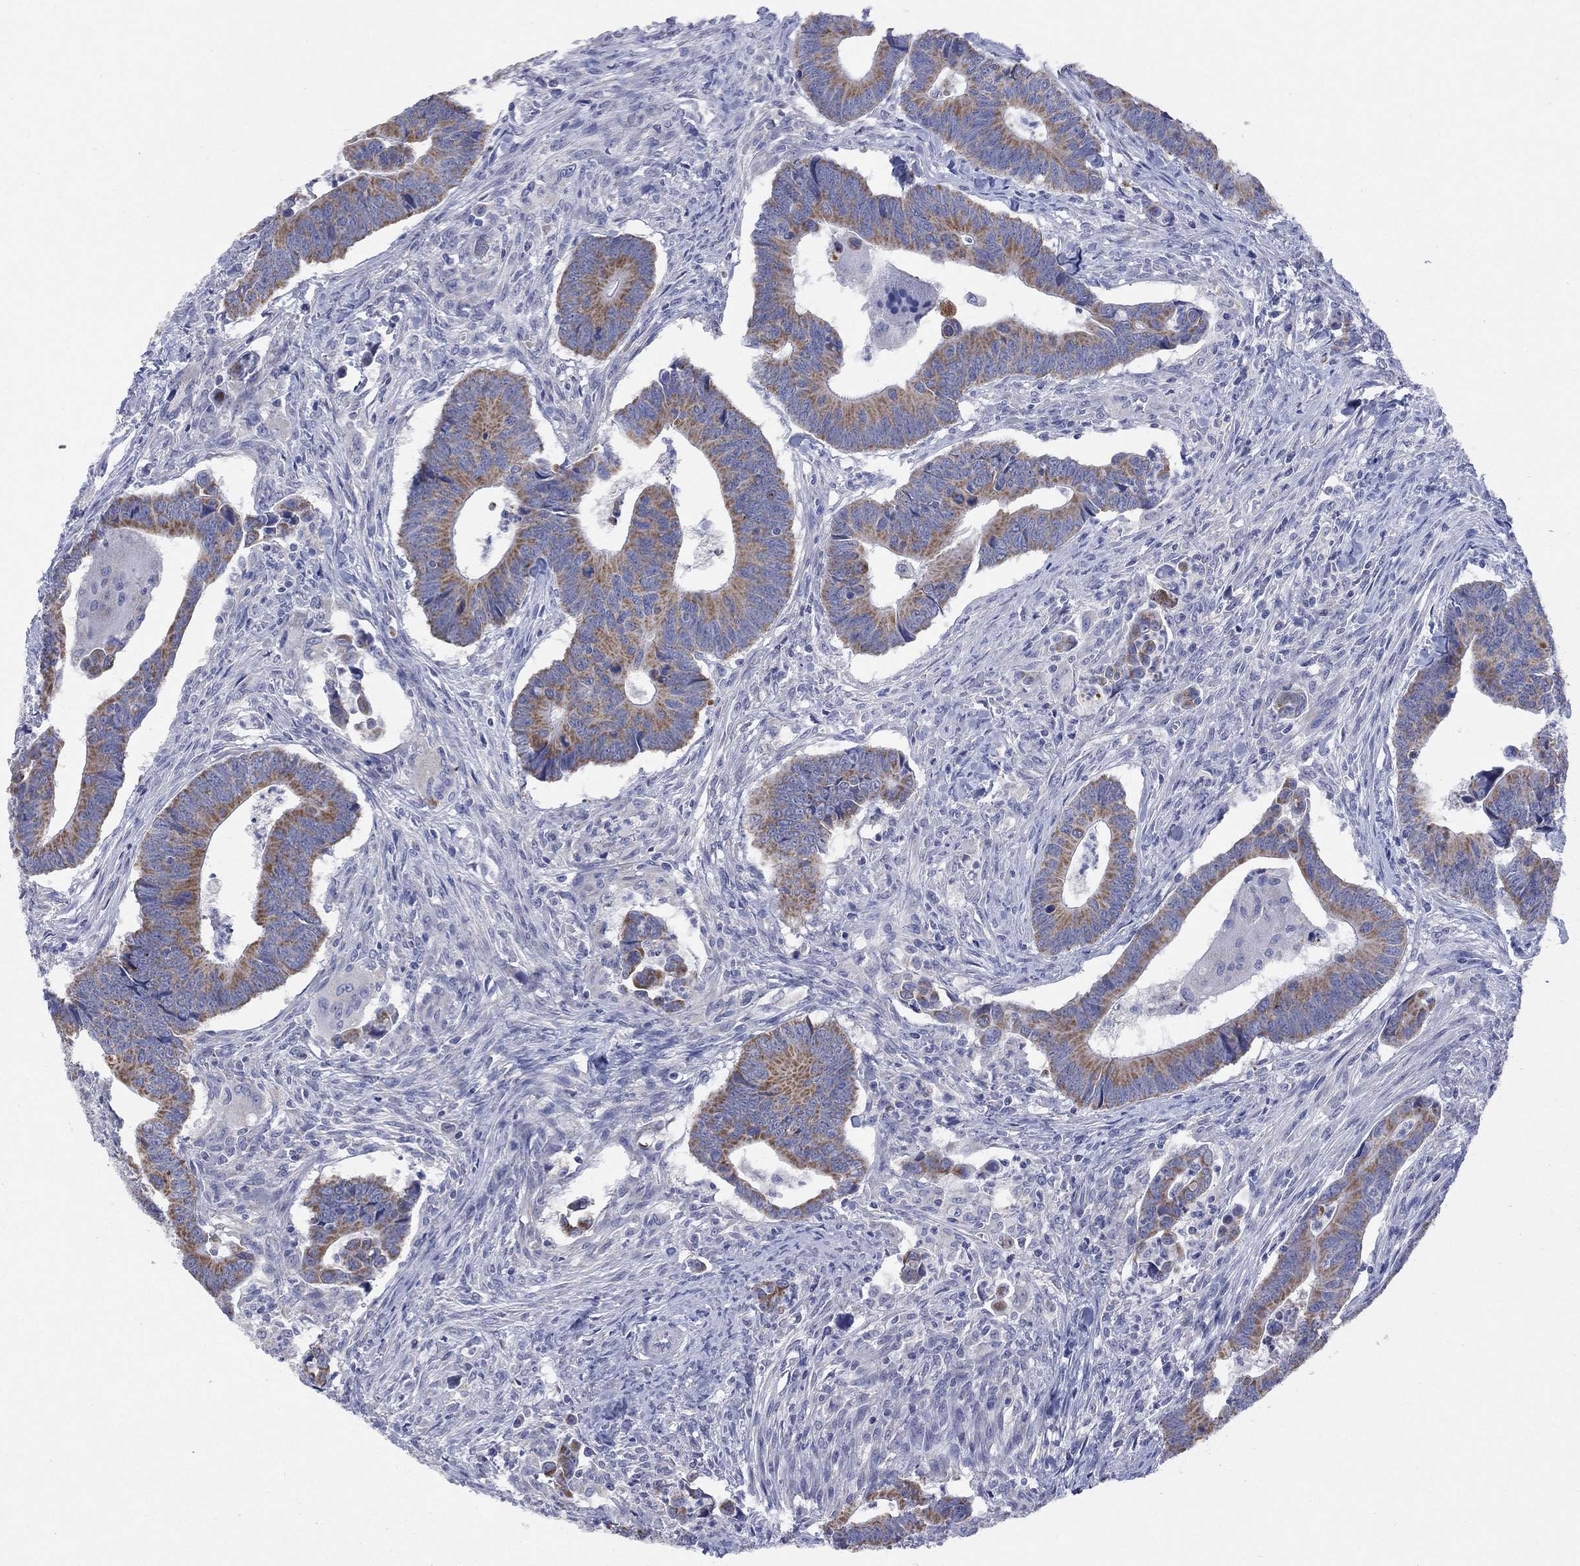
{"staining": {"intensity": "moderate", "quantity": ">75%", "location": "cytoplasmic/membranous"}, "tissue": "colorectal cancer", "cell_type": "Tumor cells", "image_type": "cancer", "snomed": [{"axis": "morphology", "description": "Adenocarcinoma, NOS"}, {"axis": "topography", "description": "Rectum"}], "caption": "Tumor cells reveal medium levels of moderate cytoplasmic/membranous staining in approximately >75% of cells in colorectal cancer (adenocarcinoma).", "gene": "CLVS1", "patient": {"sex": "male", "age": 67}}